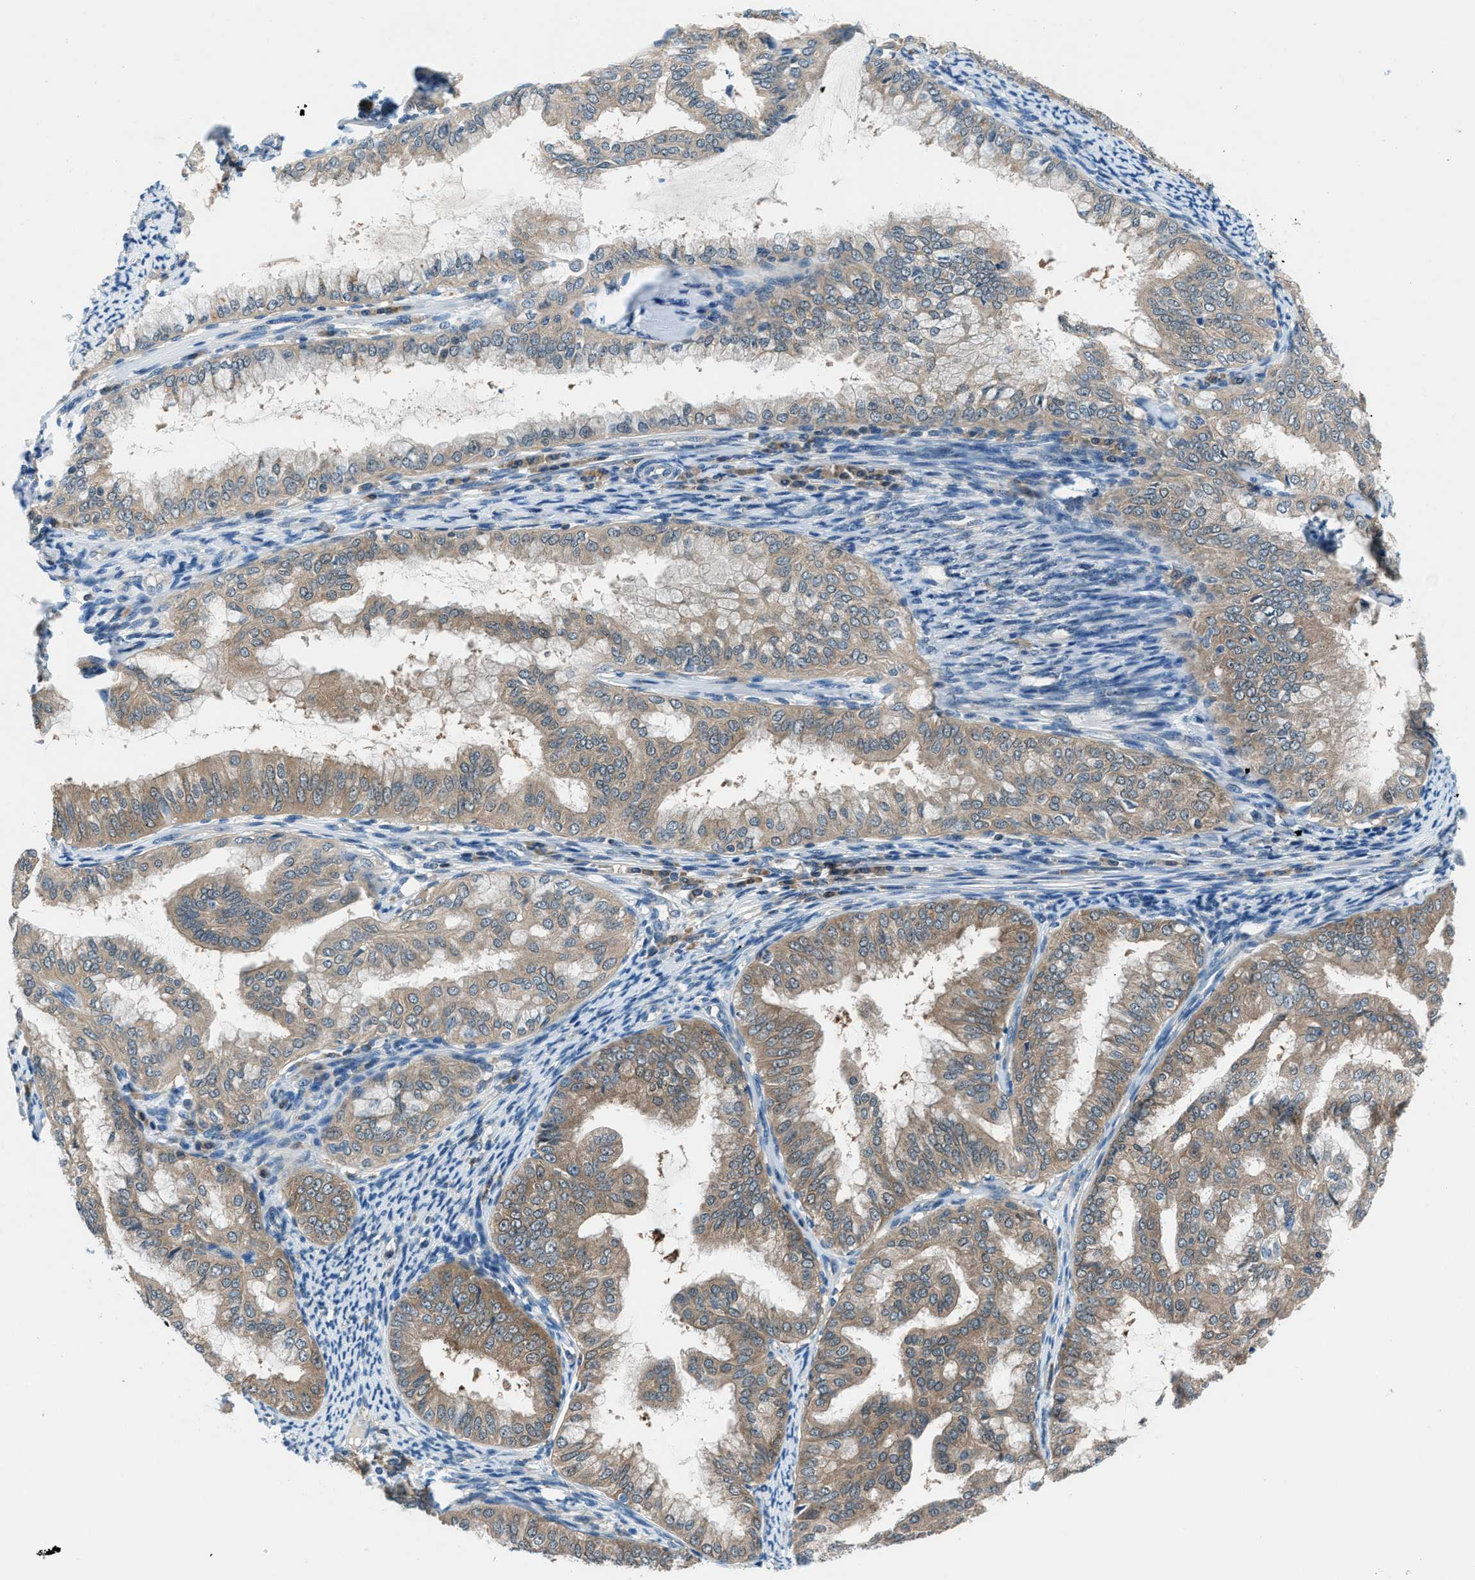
{"staining": {"intensity": "moderate", "quantity": ">75%", "location": "cytoplasmic/membranous"}, "tissue": "endometrial cancer", "cell_type": "Tumor cells", "image_type": "cancer", "snomed": [{"axis": "morphology", "description": "Adenocarcinoma, NOS"}, {"axis": "topography", "description": "Endometrium"}], "caption": "Immunohistochemical staining of human endometrial adenocarcinoma exhibits moderate cytoplasmic/membranous protein staining in about >75% of tumor cells. The protein is shown in brown color, while the nuclei are stained blue.", "gene": "ACP1", "patient": {"sex": "female", "age": 63}}